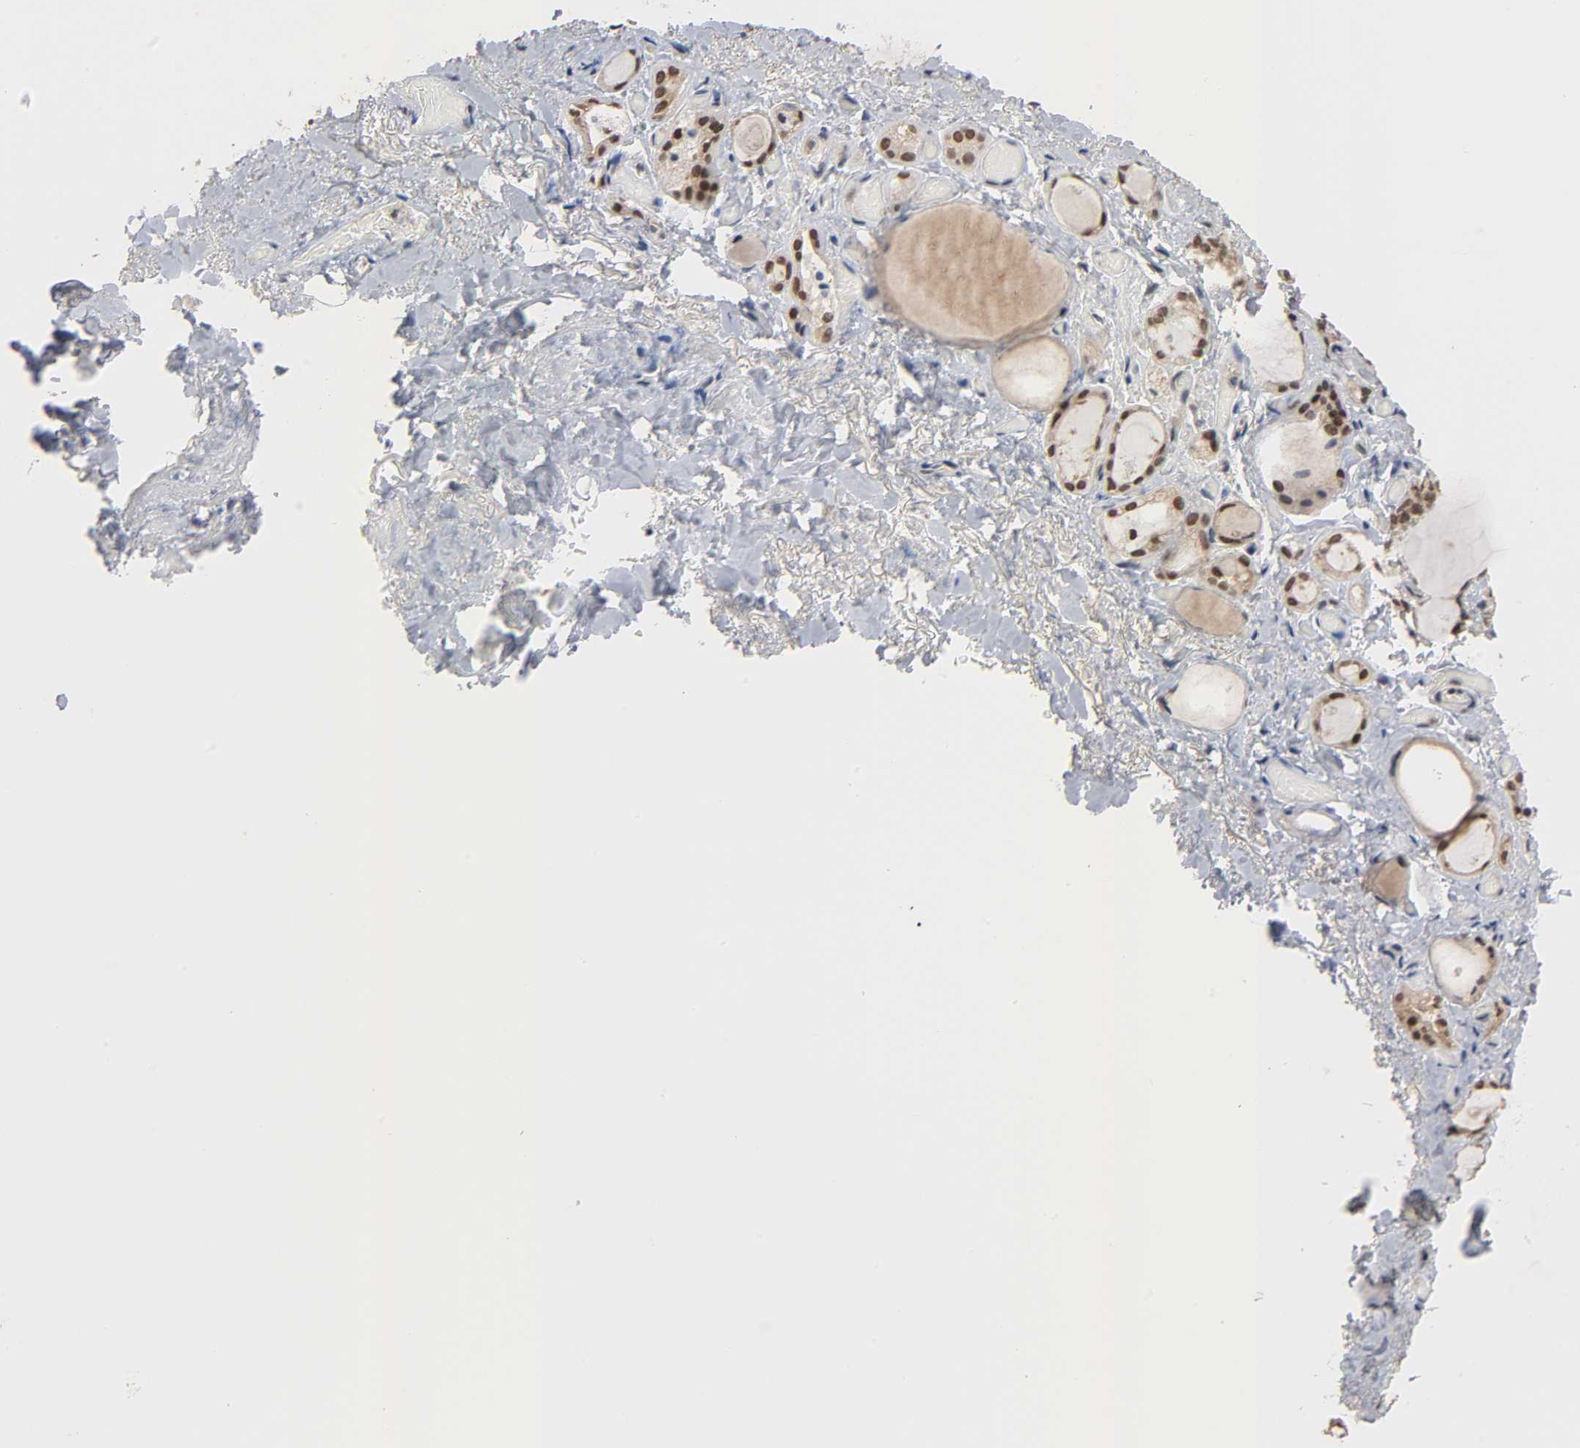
{"staining": {"intensity": "moderate", "quantity": ">75%", "location": "cytoplasmic/membranous,nuclear"}, "tissue": "thyroid gland", "cell_type": "Glandular cells", "image_type": "normal", "snomed": [{"axis": "morphology", "description": "Normal tissue, NOS"}, {"axis": "topography", "description": "Thyroid gland"}], "caption": "A high-resolution histopathology image shows IHC staining of normal thyroid gland, which reveals moderate cytoplasmic/membranous,nuclear staining in about >75% of glandular cells.", "gene": "HTR1E", "patient": {"sex": "female", "age": 75}}